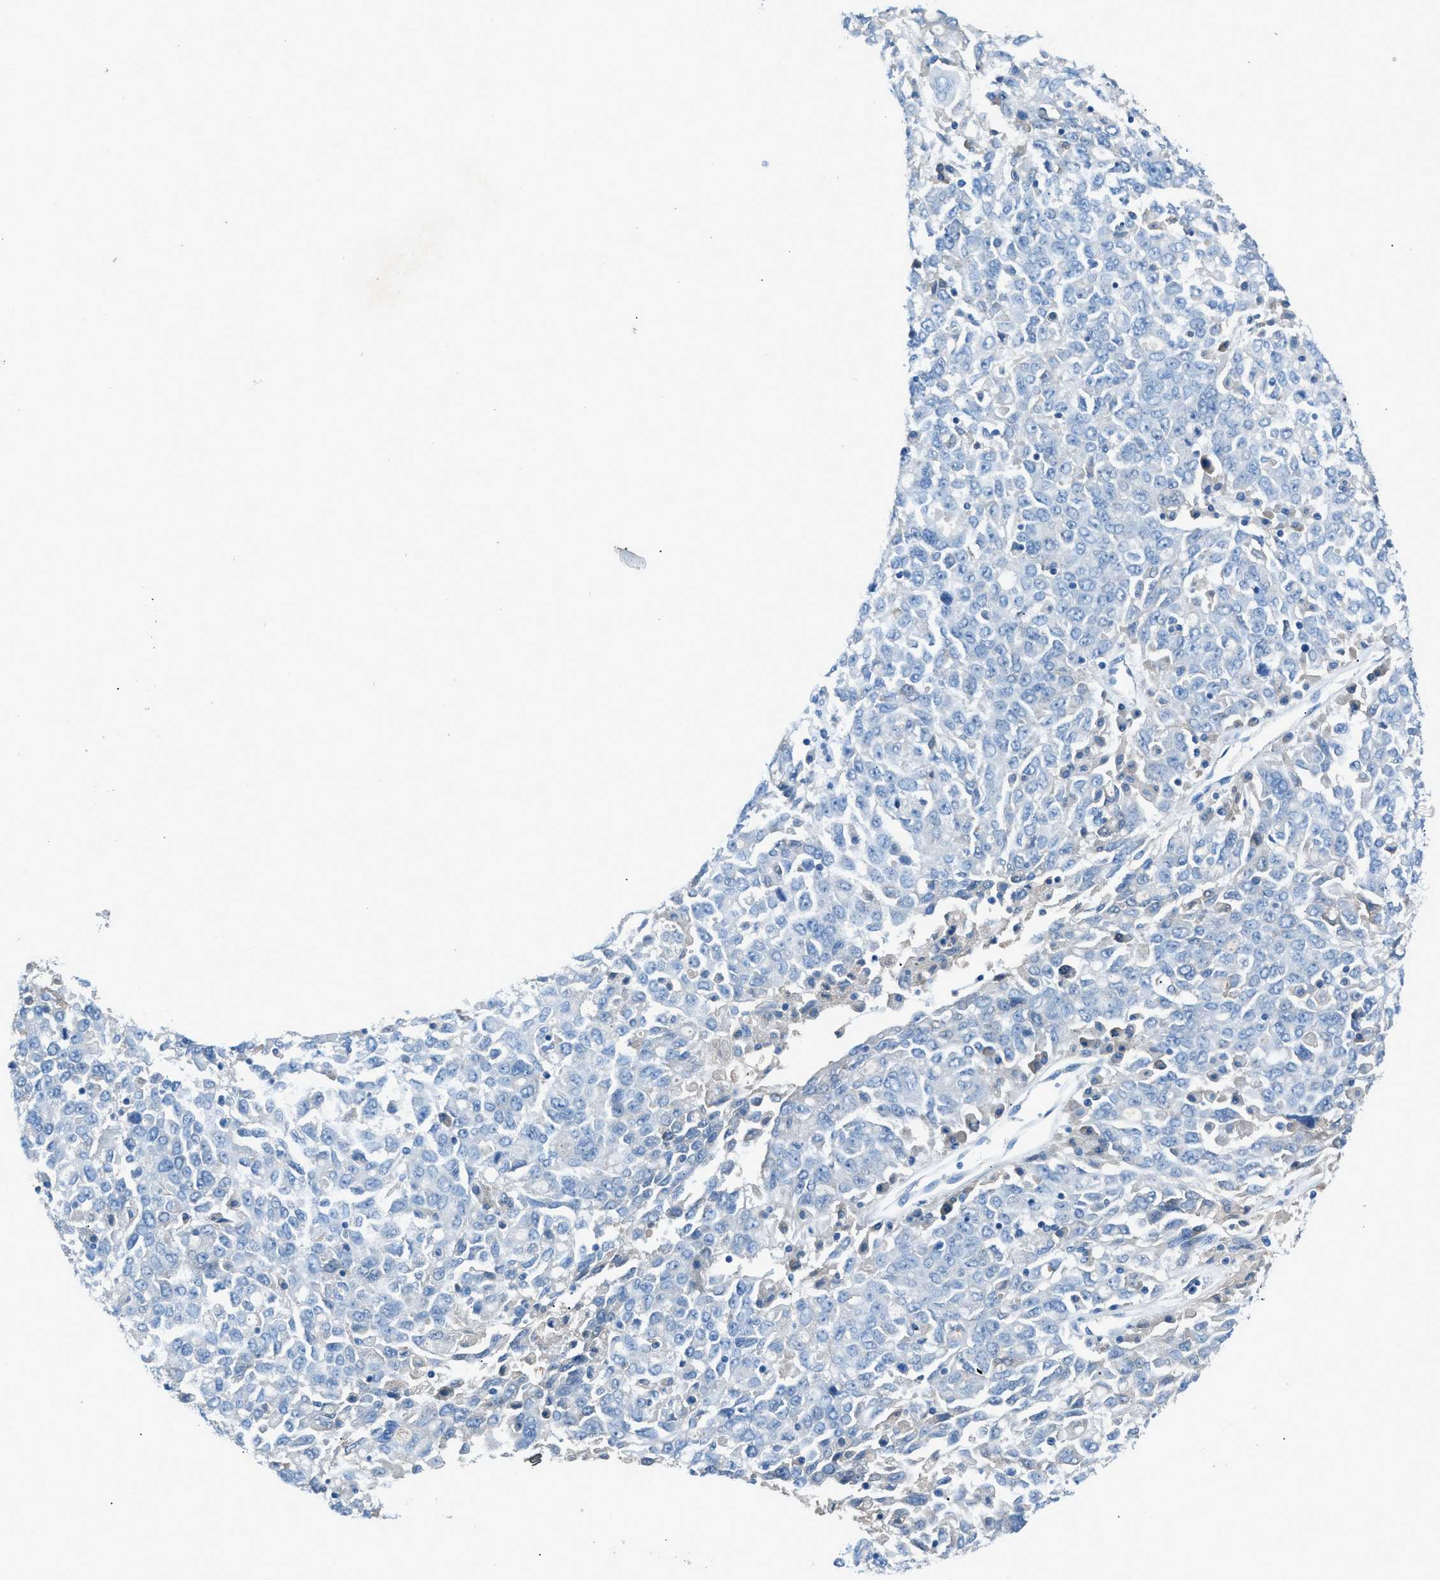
{"staining": {"intensity": "negative", "quantity": "none", "location": "none"}, "tissue": "ovarian cancer", "cell_type": "Tumor cells", "image_type": "cancer", "snomed": [{"axis": "morphology", "description": "Carcinoma, endometroid"}, {"axis": "topography", "description": "Ovary"}], "caption": "This is a photomicrograph of IHC staining of endometroid carcinoma (ovarian), which shows no positivity in tumor cells.", "gene": "C5AR2", "patient": {"sex": "female", "age": 62}}